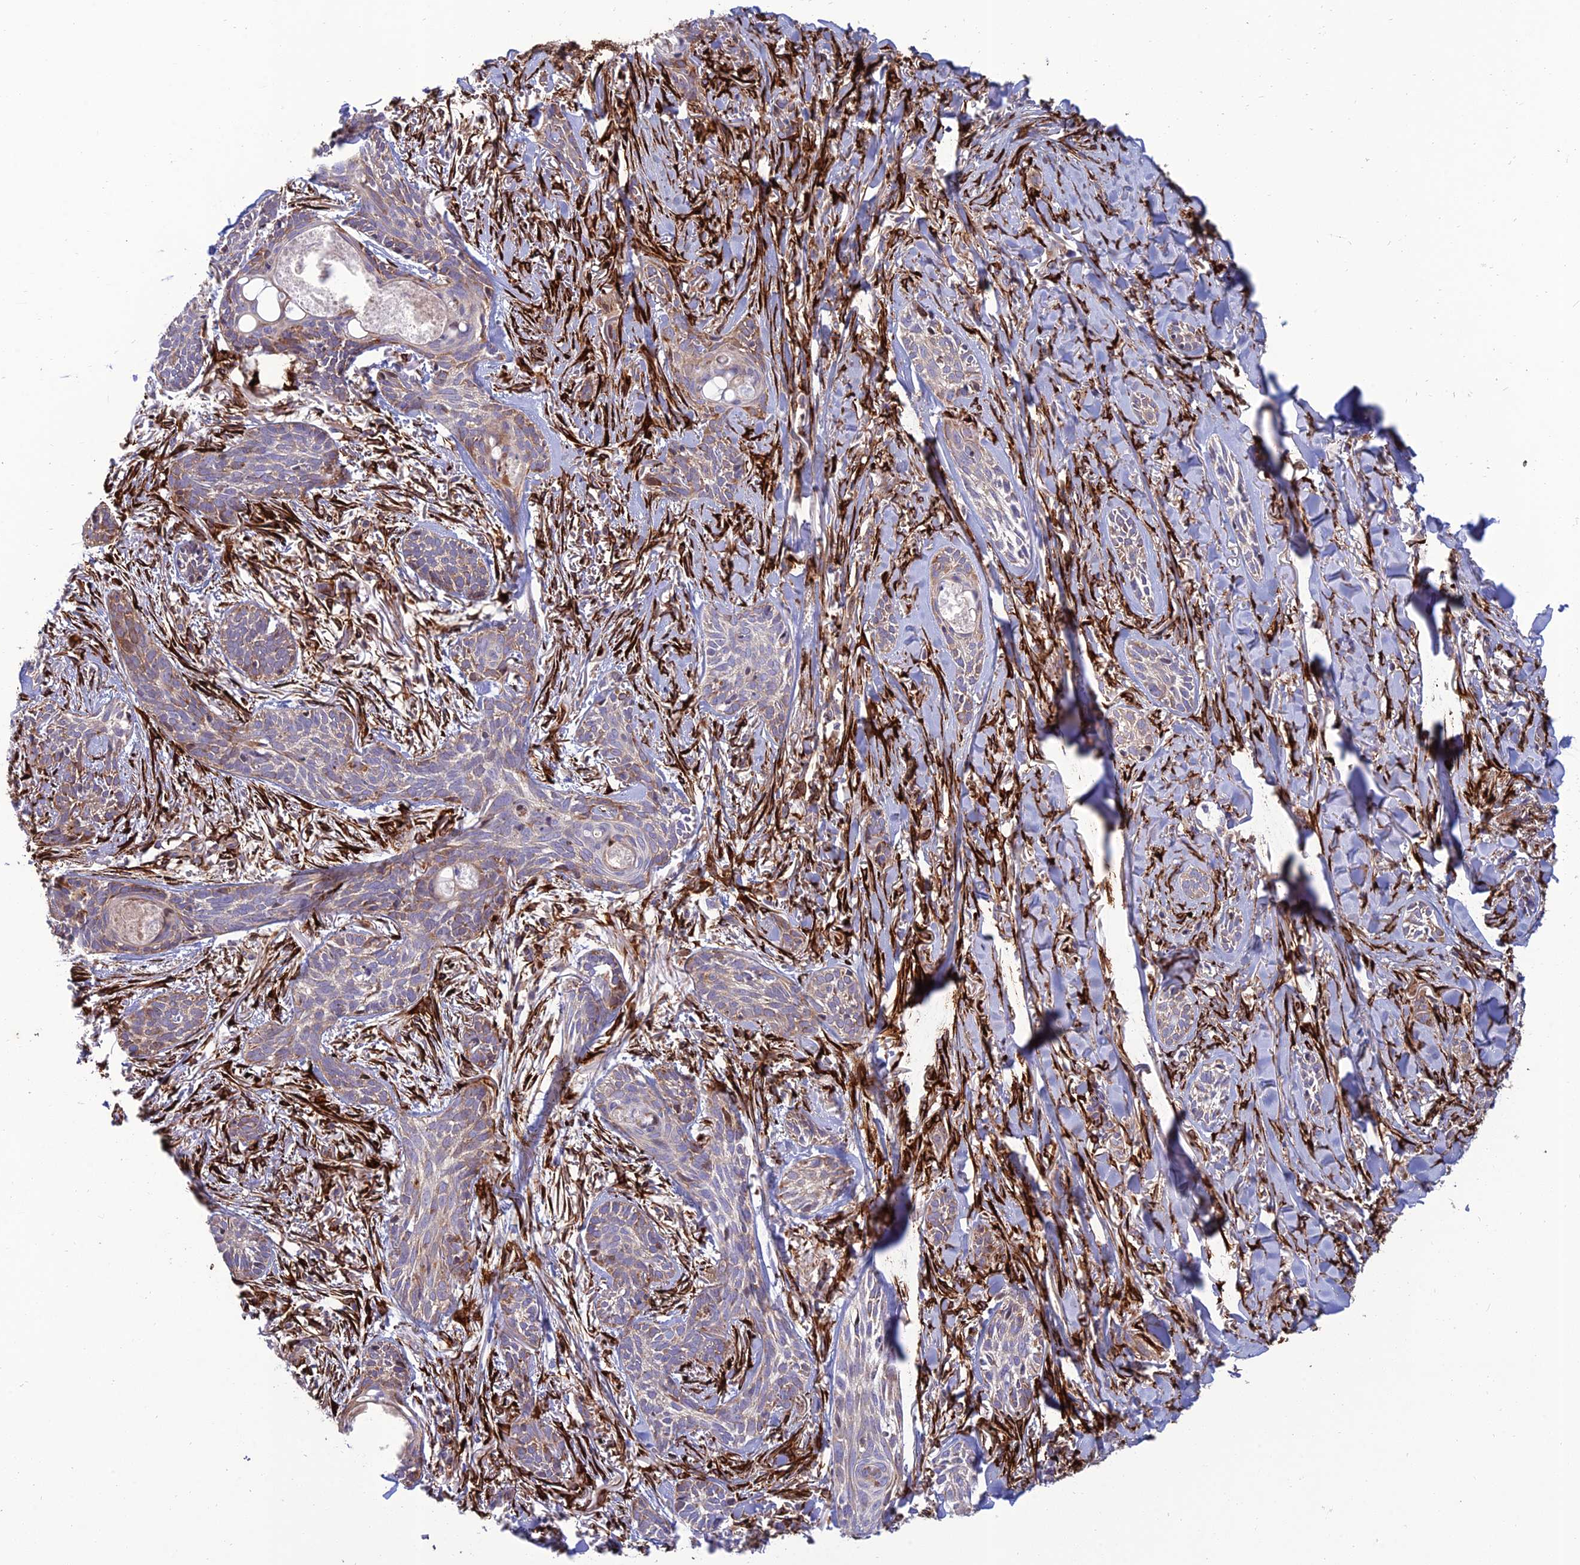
{"staining": {"intensity": "moderate", "quantity": "<25%", "location": "cytoplasmic/membranous"}, "tissue": "skin cancer", "cell_type": "Tumor cells", "image_type": "cancer", "snomed": [{"axis": "morphology", "description": "Basal cell carcinoma"}, {"axis": "topography", "description": "Skin"}], "caption": "A brown stain highlights moderate cytoplasmic/membranous positivity of a protein in human skin cancer tumor cells.", "gene": "RCN3", "patient": {"sex": "female", "age": 59}}